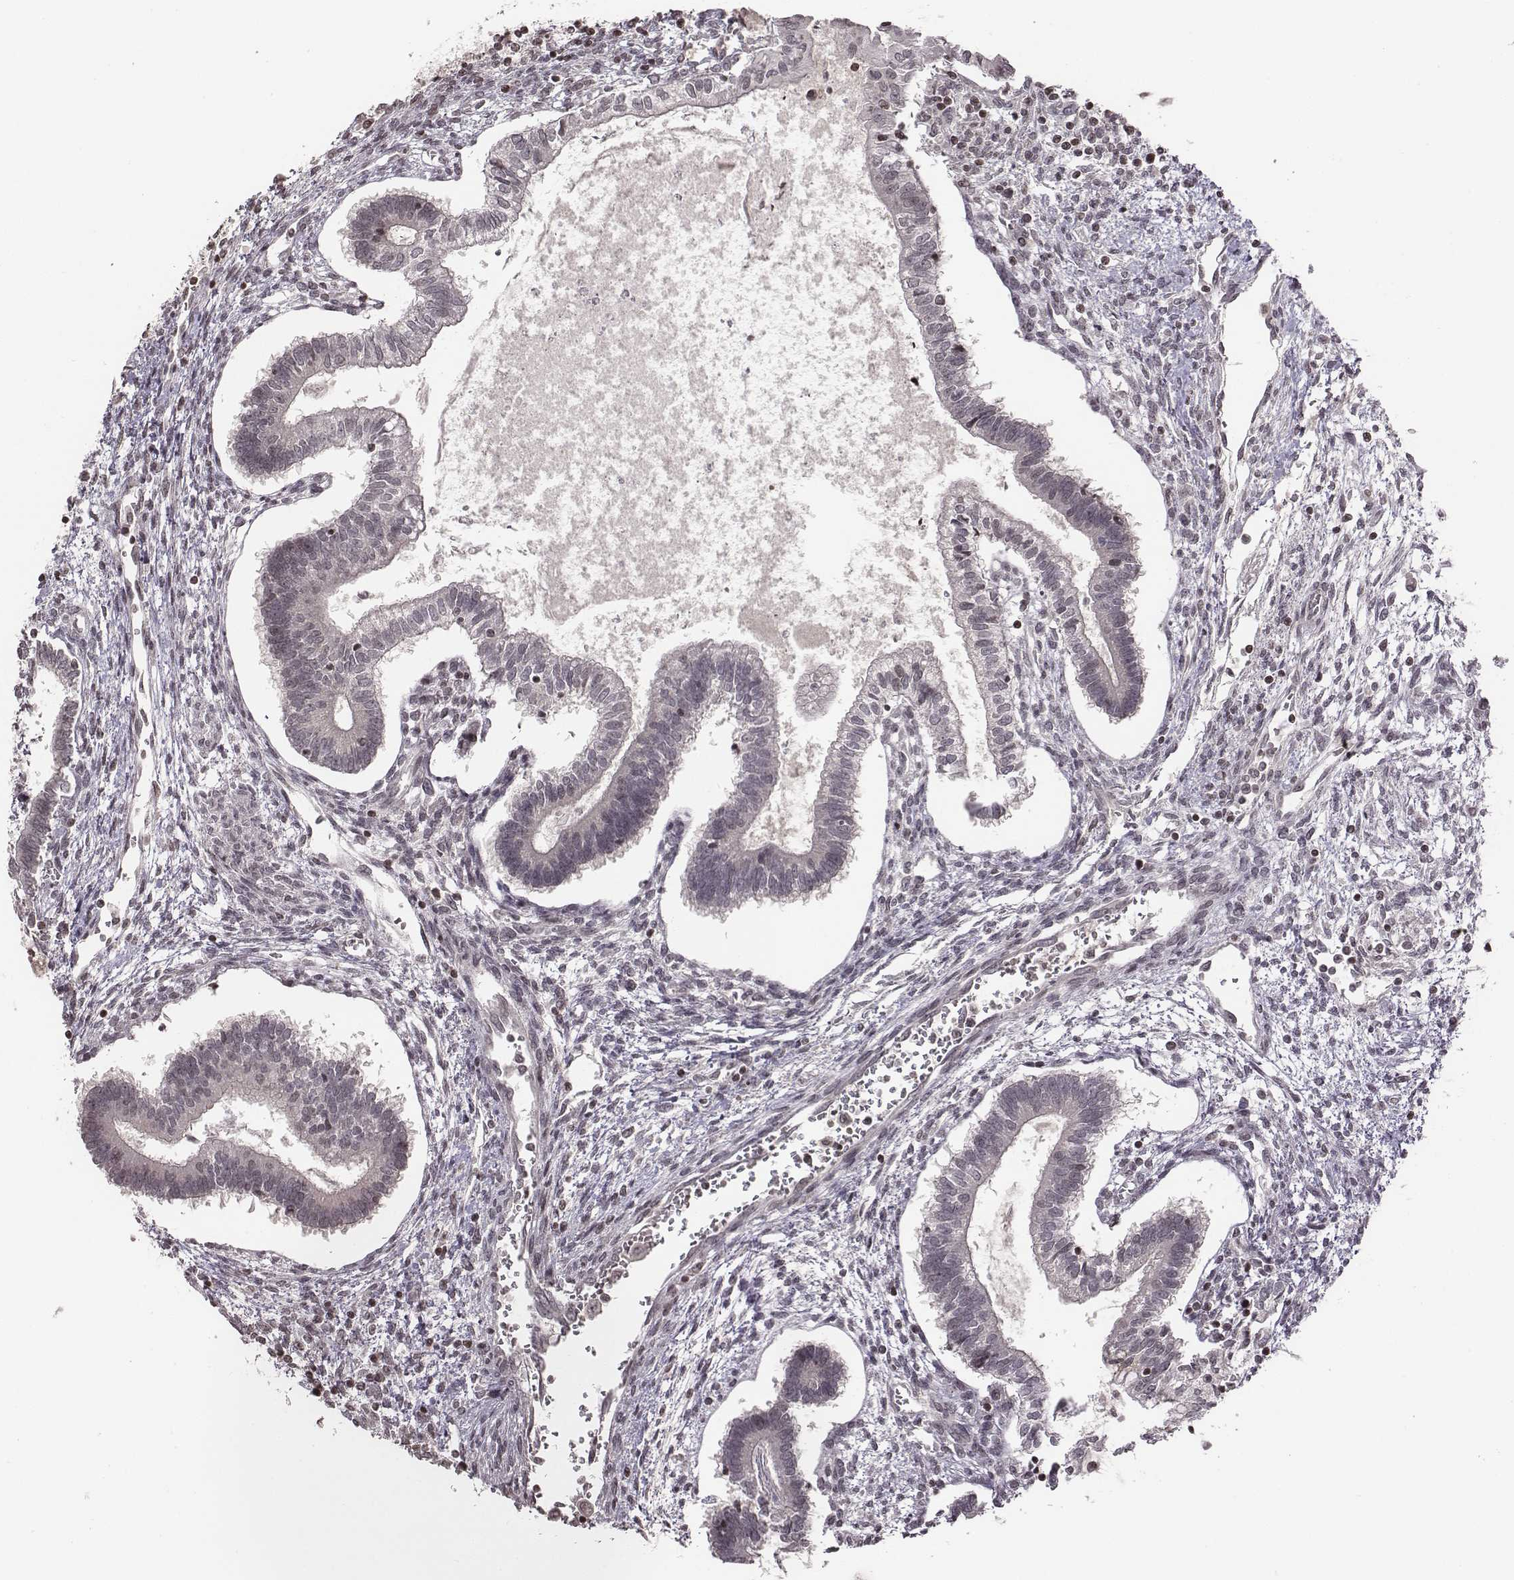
{"staining": {"intensity": "negative", "quantity": "none", "location": "none"}, "tissue": "testis cancer", "cell_type": "Tumor cells", "image_type": "cancer", "snomed": [{"axis": "morphology", "description": "Carcinoma, Embryonal, NOS"}, {"axis": "topography", "description": "Testis"}], "caption": "Immunohistochemical staining of human embryonal carcinoma (testis) exhibits no significant positivity in tumor cells.", "gene": "GRM4", "patient": {"sex": "male", "age": 37}}